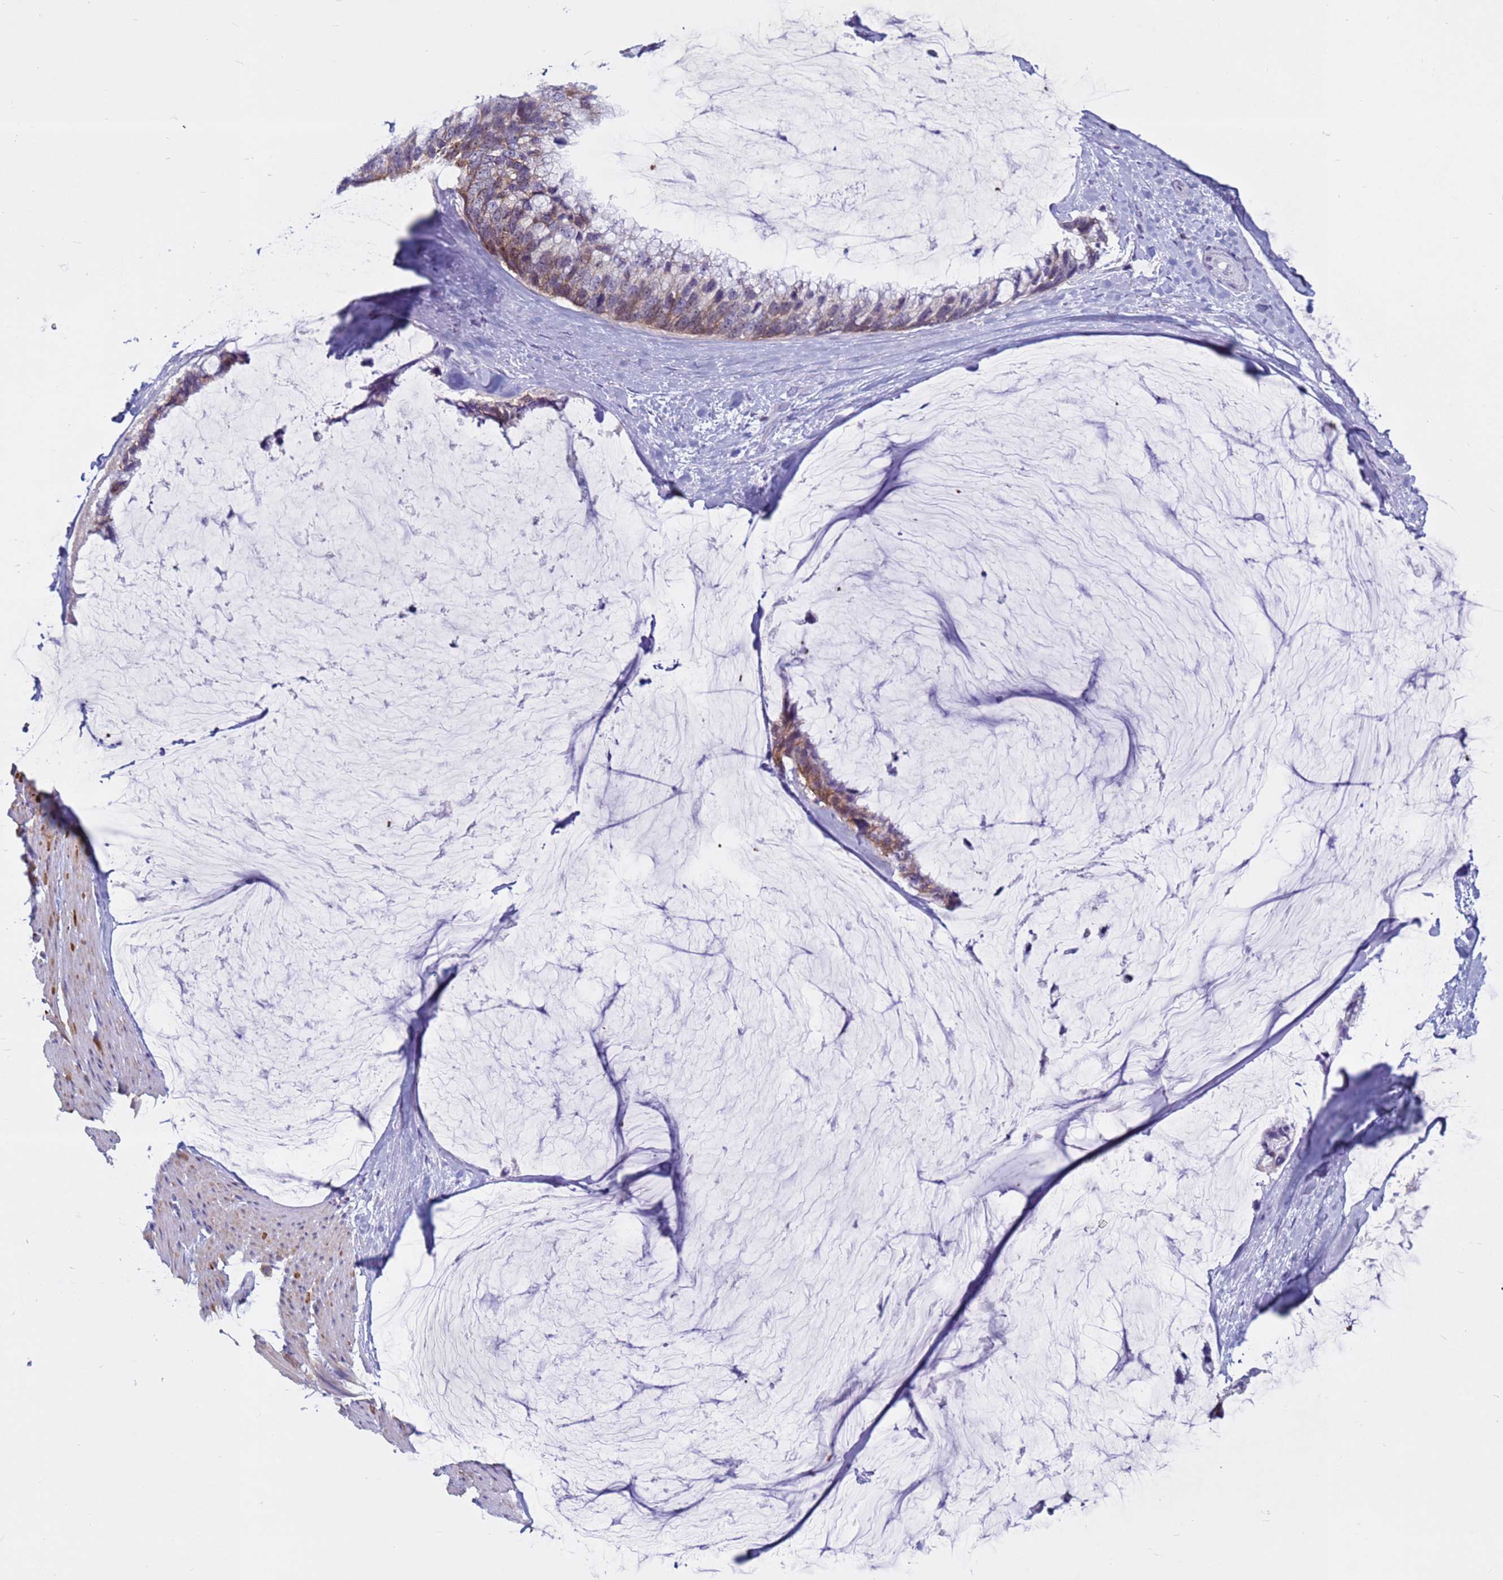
{"staining": {"intensity": "weak", "quantity": "25%-75%", "location": "cytoplasmic/membranous"}, "tissue": "ovarian cancer", "cell_type": "Tumor cells", "image_type": "cancer", "snomed": [{"axis": "morphology", "description": "Cystadenocarcinoma, mucinous, NOS"}, {"axis": "topography", "description": "Ovary"}], "caption": "Protein positivity by IHC shows weak cytoplasmic/membranous staining in approximately 25%-75% of tumor cells in ovarian cancer (mucinous cystadenocarcinoma). (DAB IHC, brown staining for protein, blue staining for nuclei).", "gene": "CDK2AP2", "patient": {"sex": "female", "age": 39}}